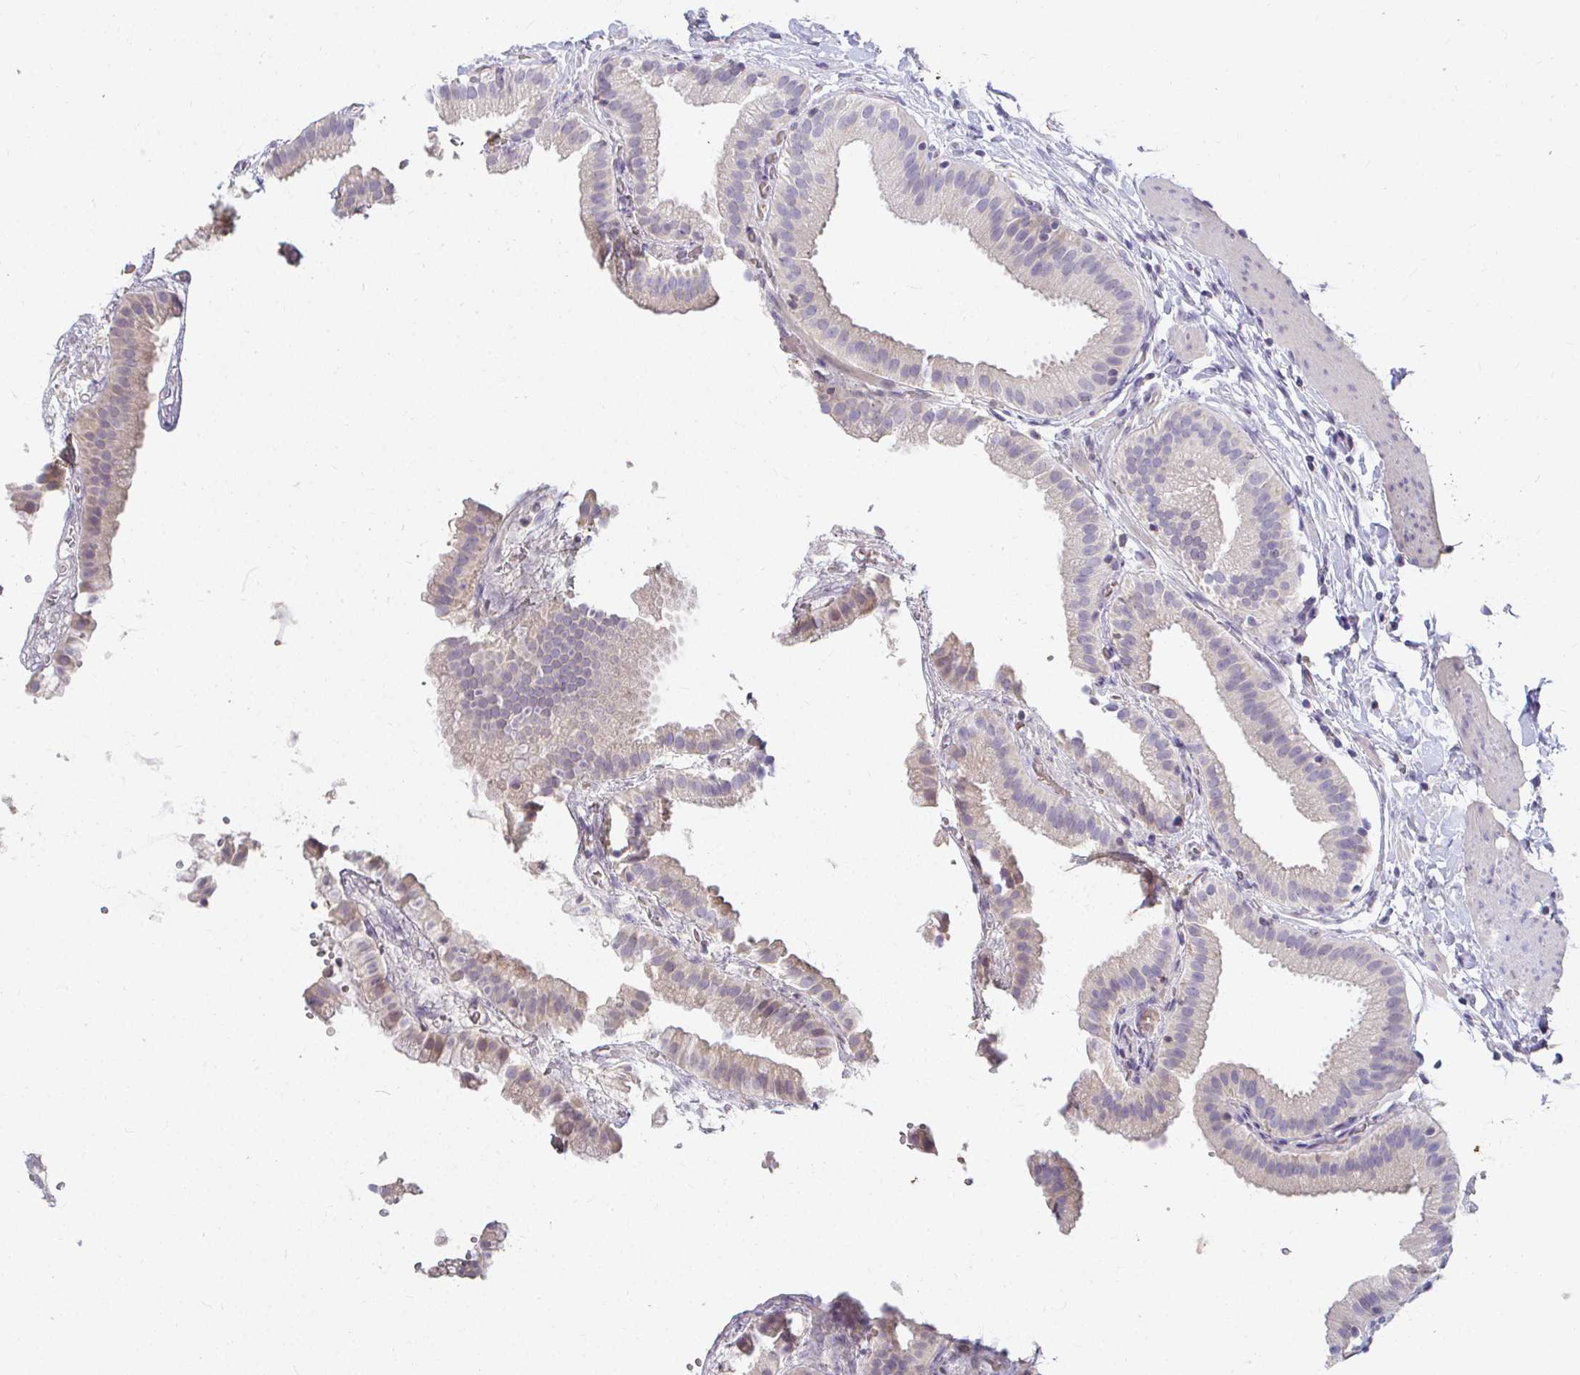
{"staining": {"intensity": "weak", "quantity": "<25%", "location": "cytoplasmic/membranous"}, "tissue": "gallbladder", "cell_type": "Glandular cells", "image_type": "normal", "snomed": [{"axis": "morphology", "description": "Normal tissue, NOS"}, {"axis": "topography", "description": "Gallbladder"}], "caption": "Immunohistochemistry micrograph of unremarkable human gallbladder stained for a protein (brown), which reveals no staining in glandular cells. Brightfield microscopy of immunohistochemistry (IHC) stained with DAB (3,3'-diaminobenzidine) (brown) and hematoxylin (blue), captured at high magnification.", "gene": "LOXL4", "patient": {"sex": "female", "age": 63}}